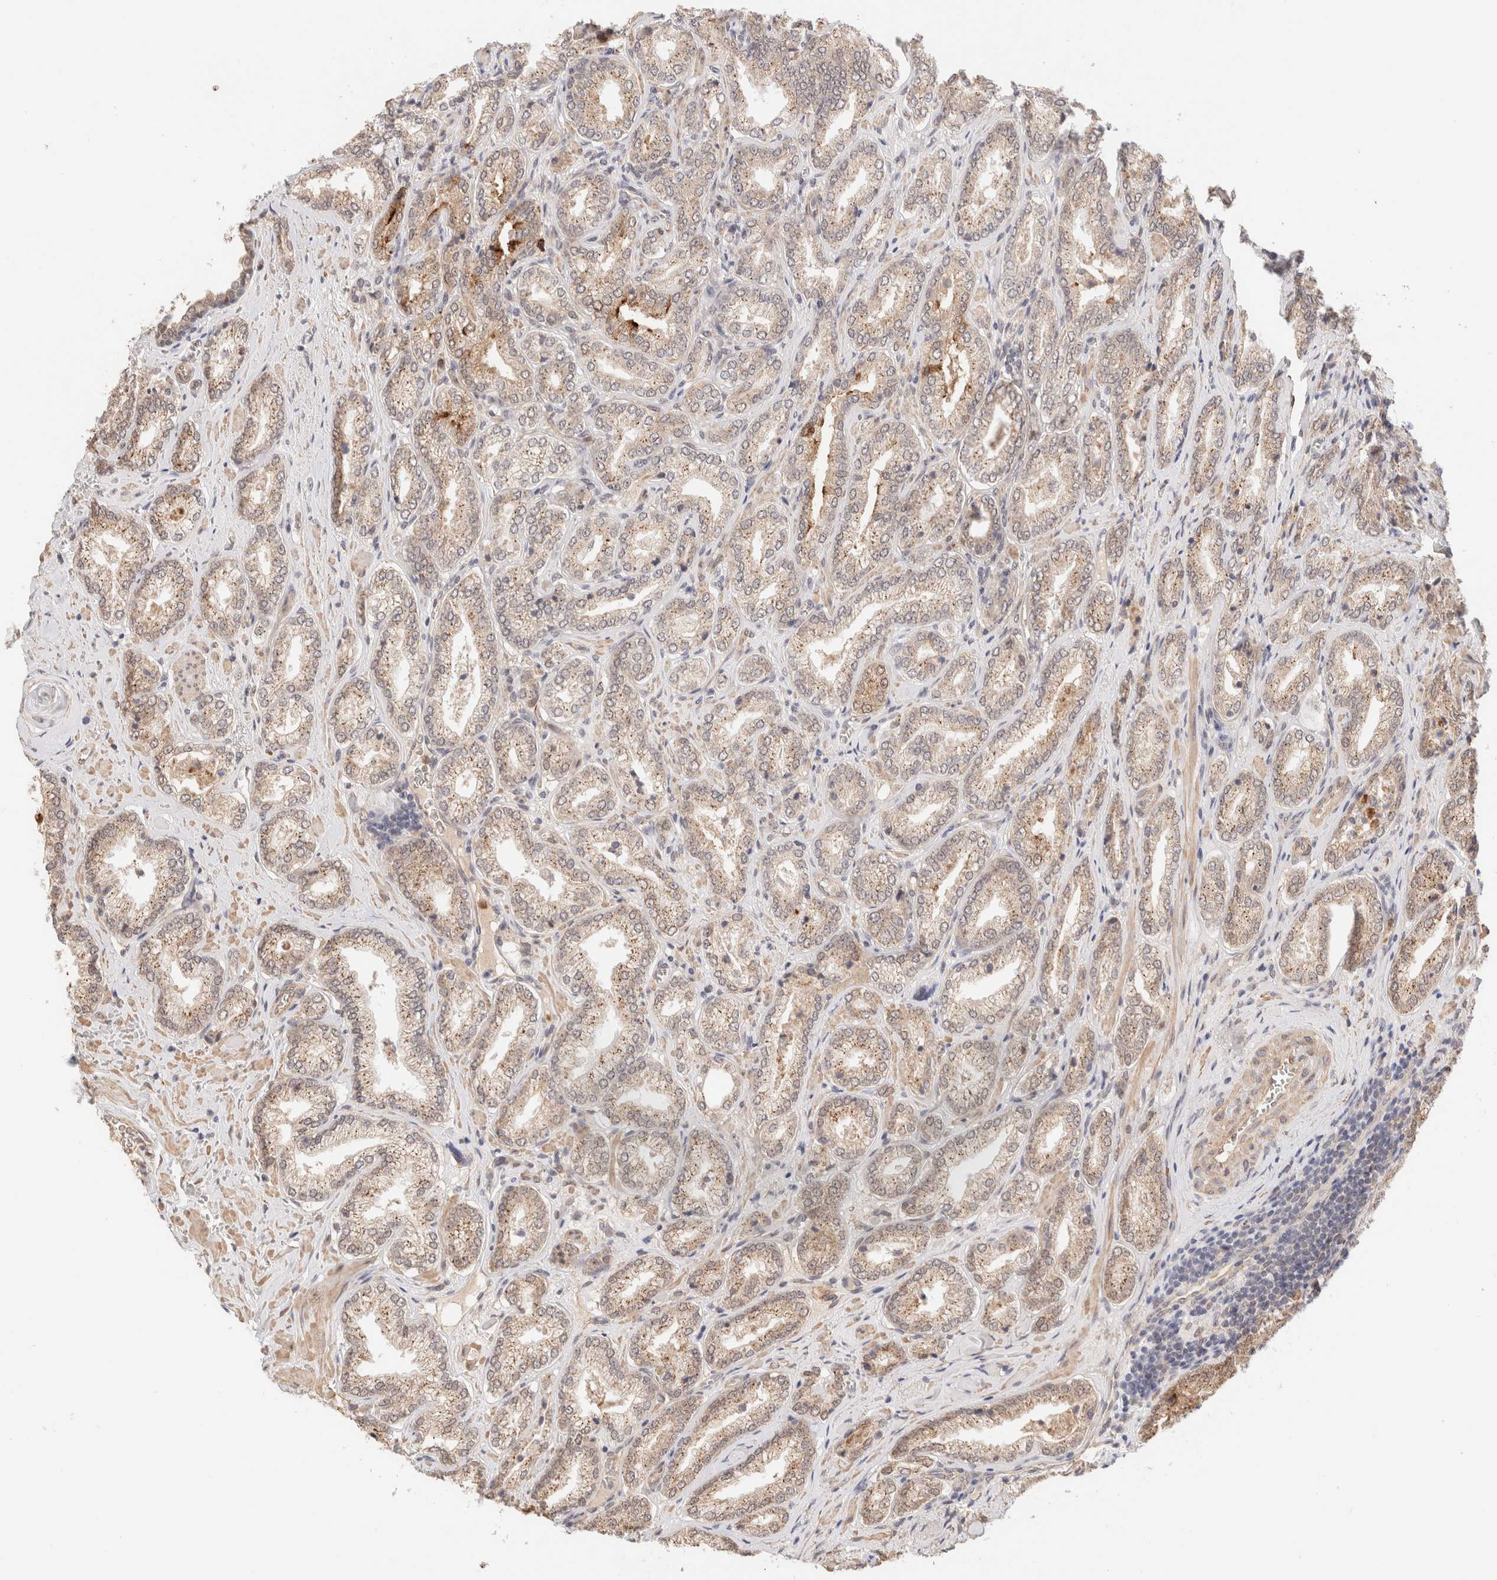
{"staining": {"intensity": "weak", "quantity": "<25%", "location": "cytoplasmic/membranous"}, "tissue": "prostate cancer", "cell_type": "Tumor cells", "image_type": "cancer", "snomed": [{"axis": "morphology", "description": "Adenocarcinoma, Low grade"}, {"axis": "topography", "description": "Prostate"}], "caption": "Immunohistochemistry image of human prostate cancer stained for a protein (brown), which displays no expression in tumor cells.", "gene": "BRPF3", "patient": {"sex": "male", "age": 62}}